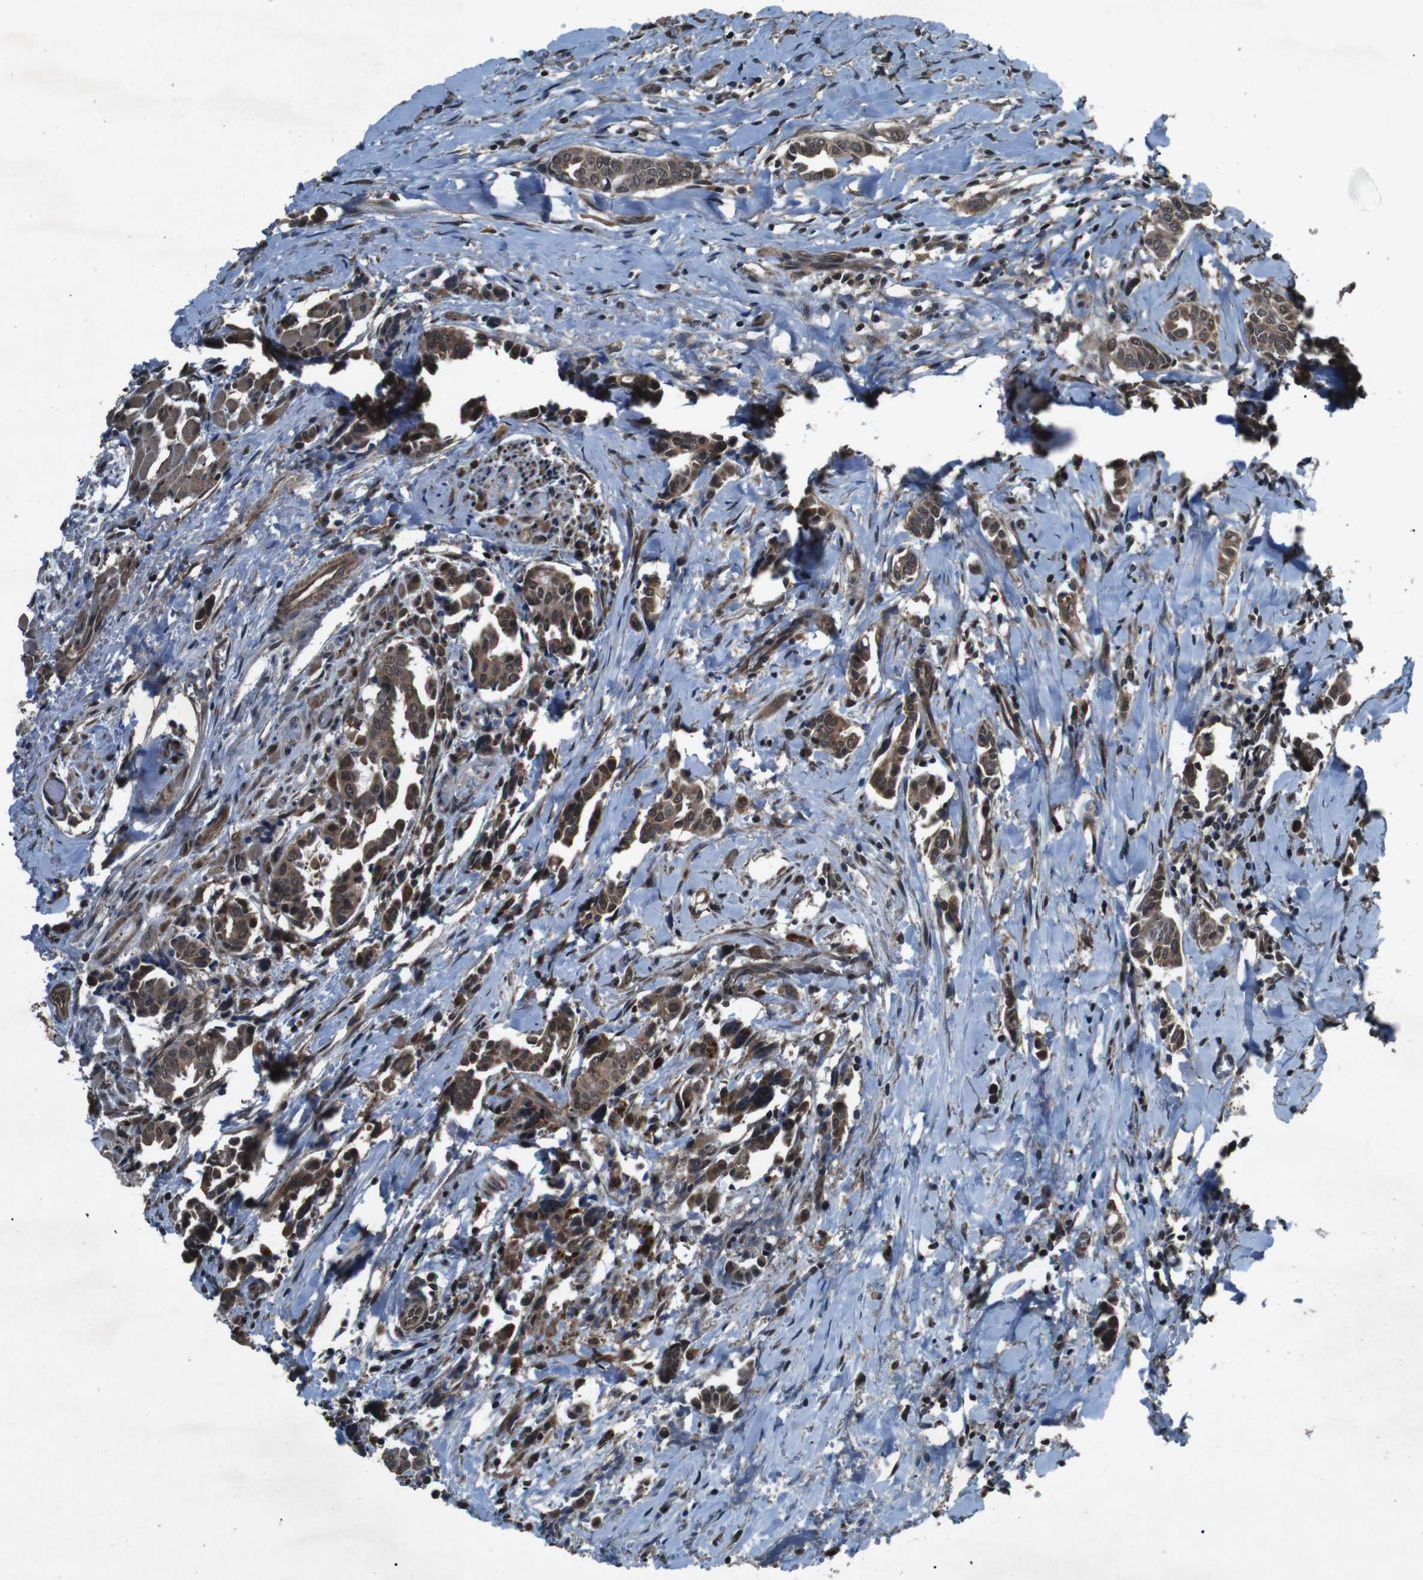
{"staining": {"intensity": "moderate", "quantity": ">75%", "location": "cytoplasmic/membranous,nuclear"}, "tissue": "head and neck cancer", "cell_type": "Tumor cells", "image_type": "cancer", "snomed": [{"axis": "morphology", "description": "Adenocarcinoma, NOS"}, {"axis": "topography", "description": "Salivary gland"}, {"axis": "topography", "description": "Head-Neck"}], "caption": "Moderate cytoplasmic/membranous and nuclear protein positivity is present in about >75% of tumor cells in adenocarcinoma (head and neck).", "gene": "SOCS1", "patient": {"sex": "female", "age": 59}}